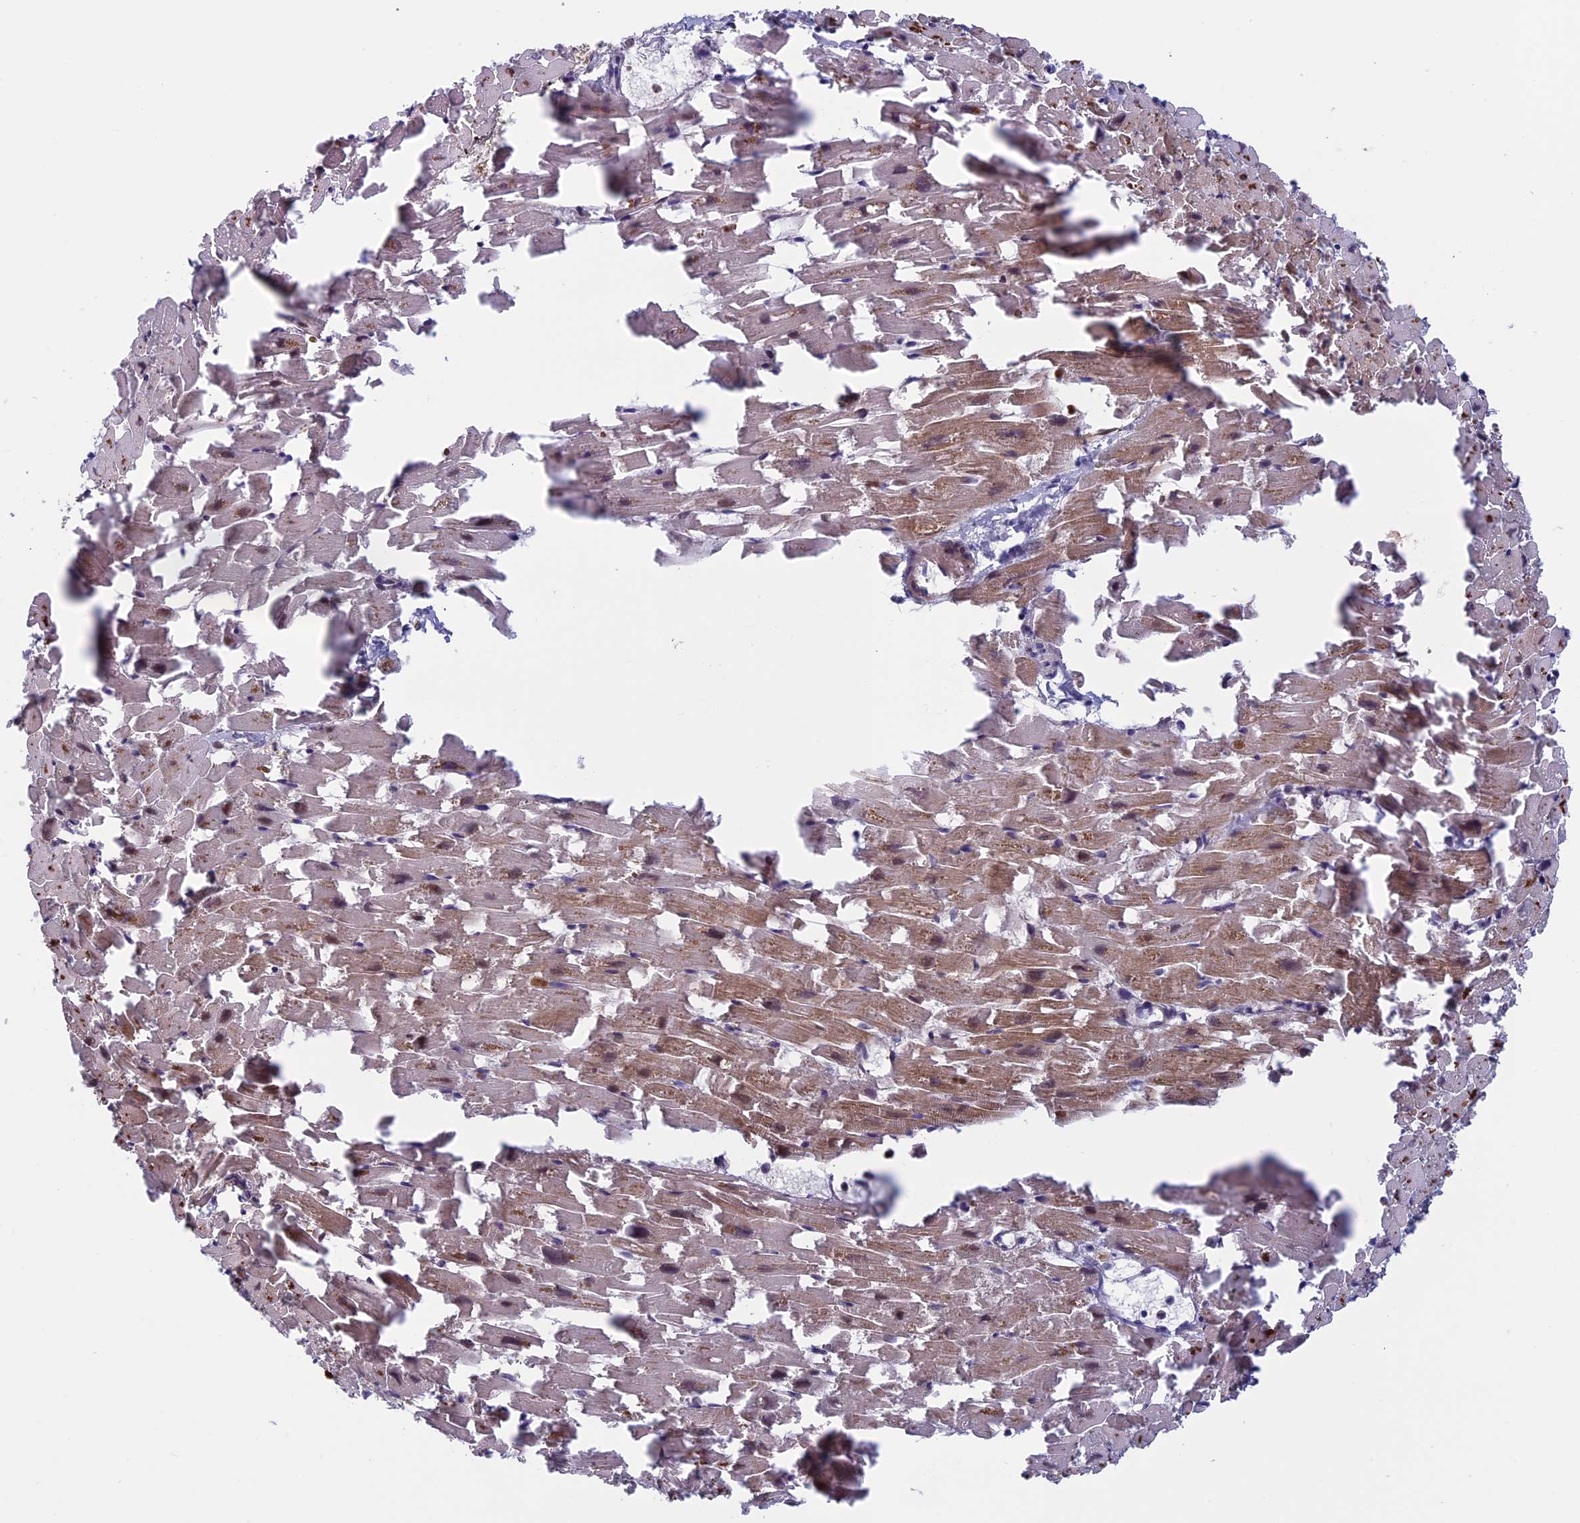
{"staining": {"intensity": "strong", "quantity": "25%-75%", "location": "cytoplasmic/membranous"}, "tissue": "heart muscle", "cell_type": "Cardiomyocytes", "image_type": "normal", "snomed": [{"axis": "morphology", "description": "Normal tissue, NOS"}, {"axis": "topography", "description": "Heart"}], "caption": "Brown immunohistochemical staining in benign human heart muscle exhibits strong cytoplasmic/membranous positivity in about 25%-75% of cardiomyocytes. The staining was performed using DAB to visualize the protein expression in brown, while the nuclei were stained in blue with hematoxylin (Magnification: 20x).", "gene": "FADS1", "patient": {"sex": "female", "age": 64}}